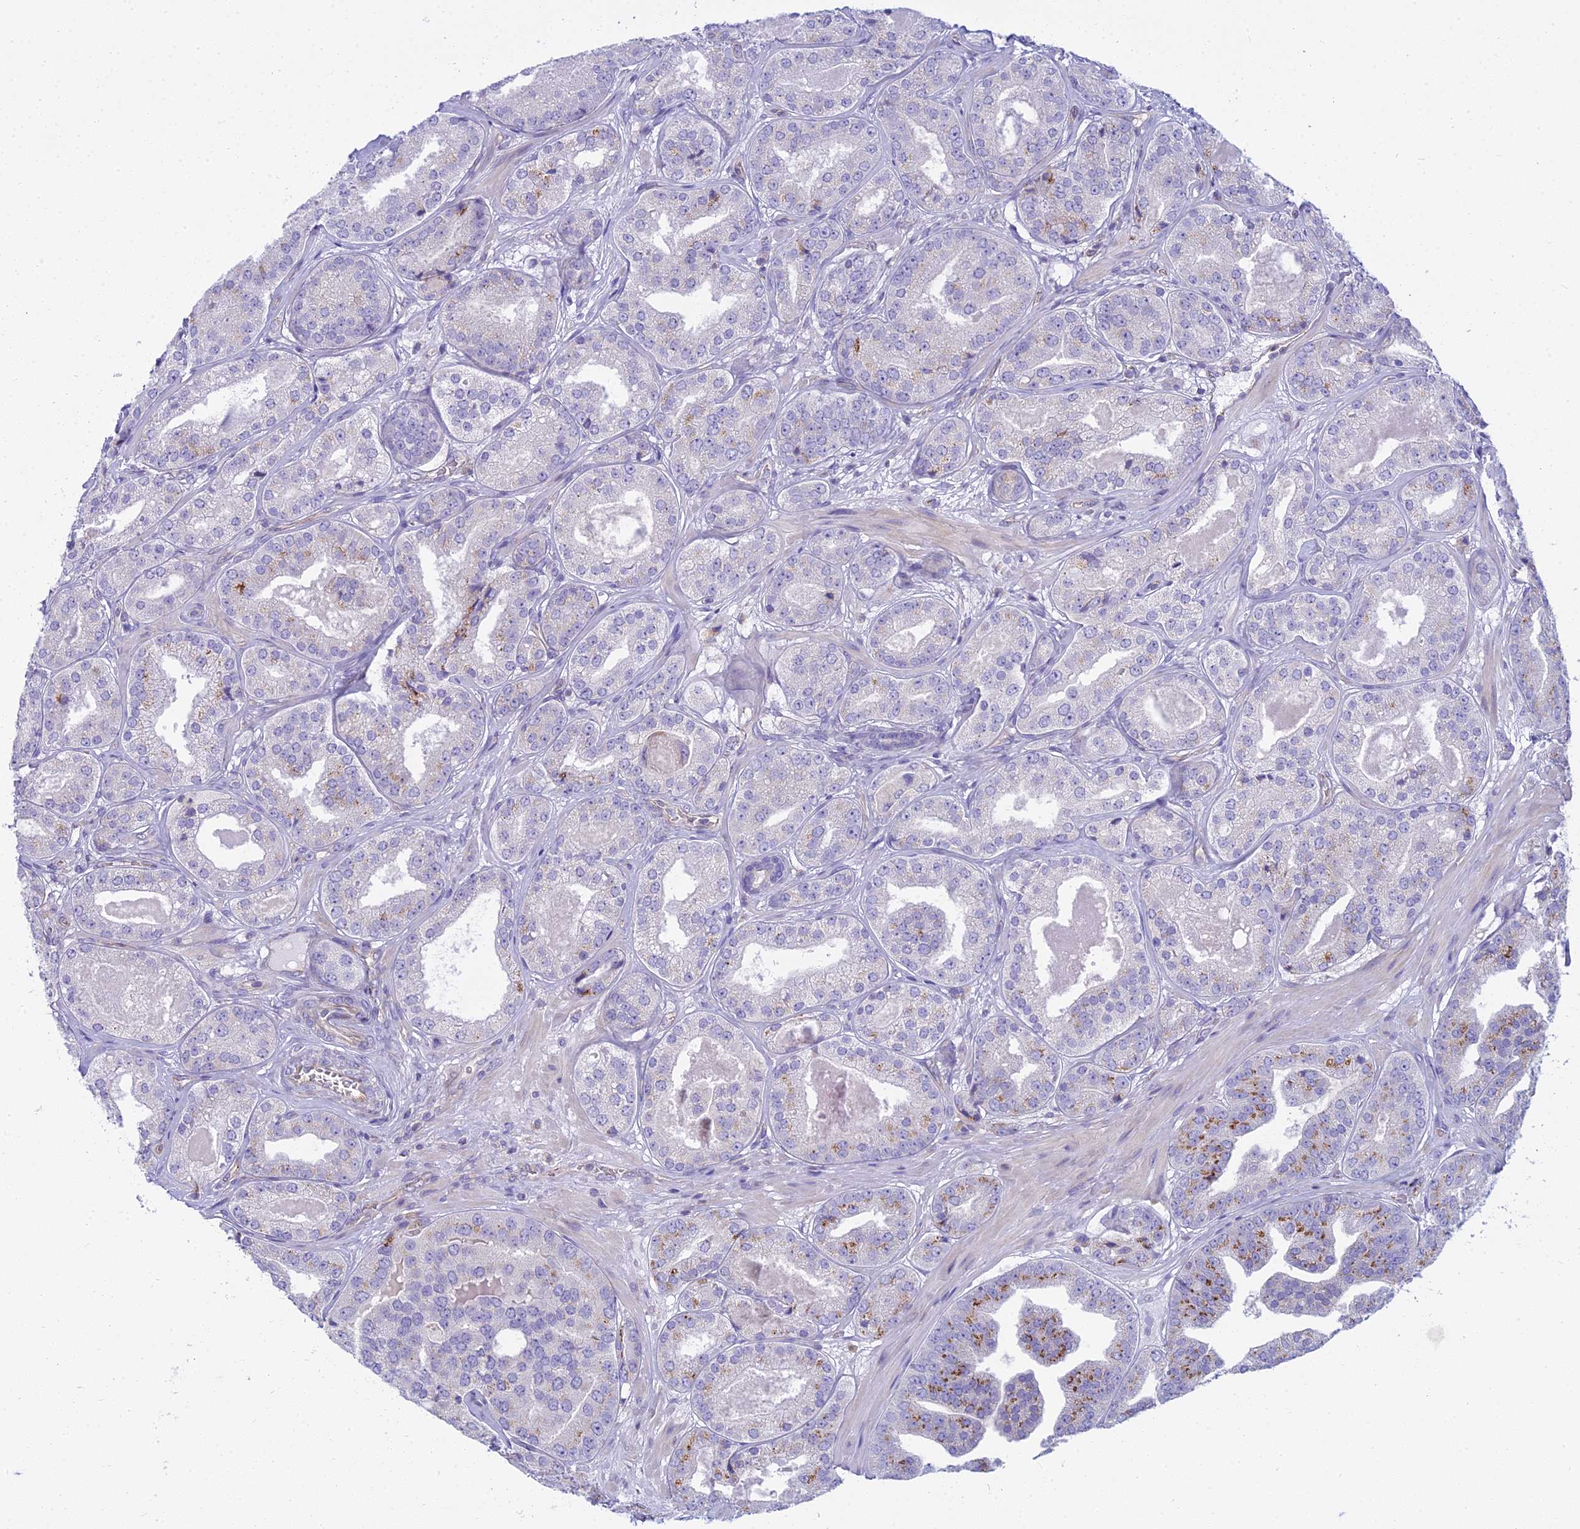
{"staining": {"intensity": "moderate", "quantity": "<25%", "location": "cytoplasmic/membranous"}, "tissue": "prostate cancer", "cell_type": "Tumor cells", "image_type": "cancer", "snomed": [{"axis": "morphology", "description": "Adenocarcinoma, High grade"}, {"axis": "topography", "description": "Prostate"}], "caption": "A high-resolution image shows IHC staining of prostate cancer, which demonstrates moderate cytoplasmic/membranous expression in approximately <25% of tumor cells. The protein is stained brown, and the nuclei are stained in blue (DAB (3,3'-diaminobenzidine) IHC with brightfield microscopy, high magnification).", "gene": "SMIM24", "patient": {"sex": "male", "age": 63}}